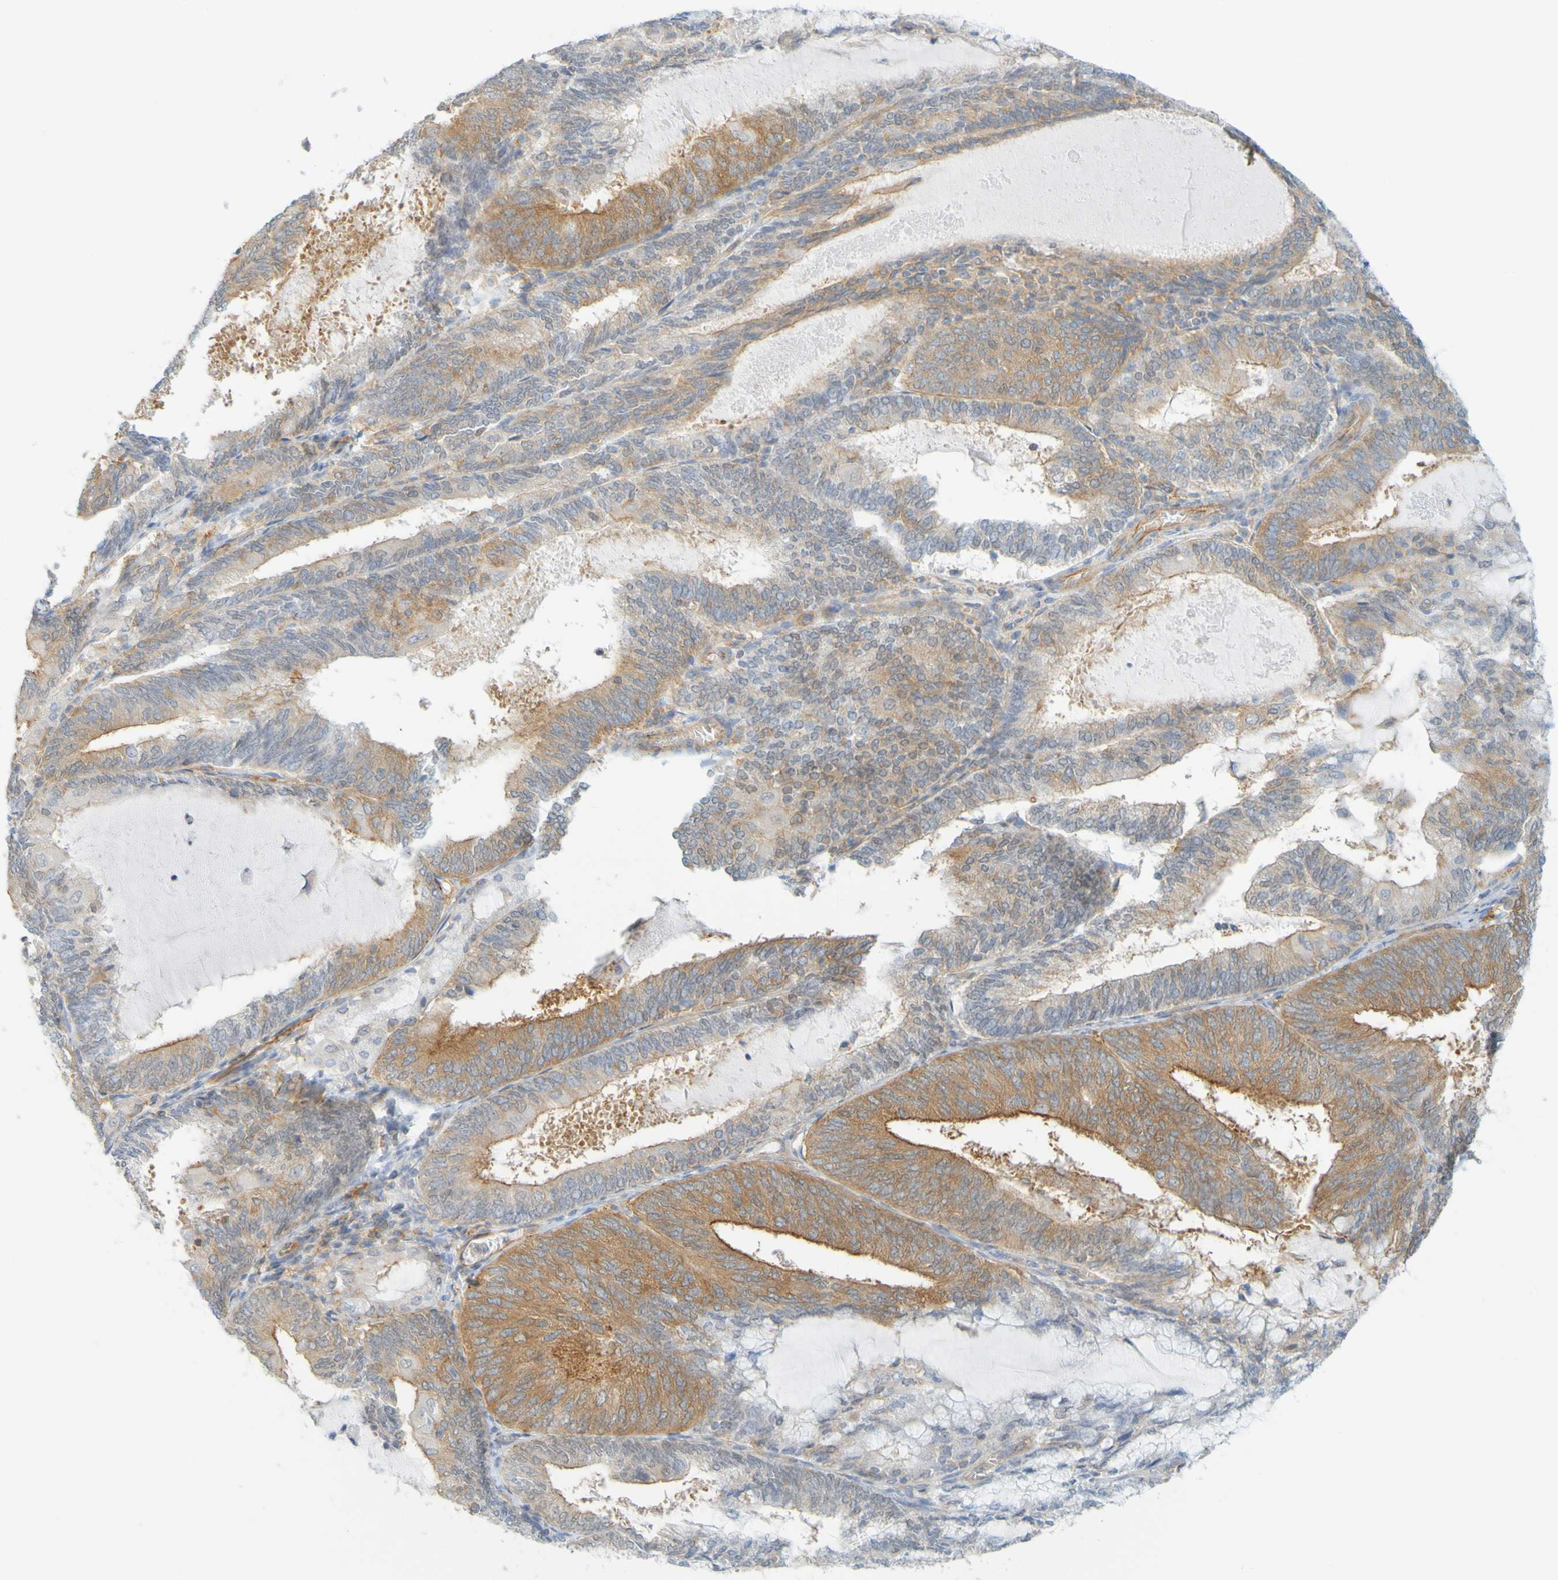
{"staining": {"intensity": "moderate", "quantity": ">75%", "location": "cytoplasmic/membranous"}, "tissue": "endometrial cancer", "cell_type": "Tumor cells", "image_type": "cancer", "snomed": [{"axis": "morphology", "description": "Adenocarcinoma, NOS"}, {"axis": "topography", "description": "Endometrium"}], "caption": "Protein staining reveals moderate cytoplasmic/membranous positivity in approximately >75% of tumor cells in endometrial cancer (adenocarcinoma). (DAB (3,3'-diaminobenzidine) IHC with brightfield microscopy, high magnification).", "gene": "APPL1", "patient": {"sex": "female", "age": 81}}